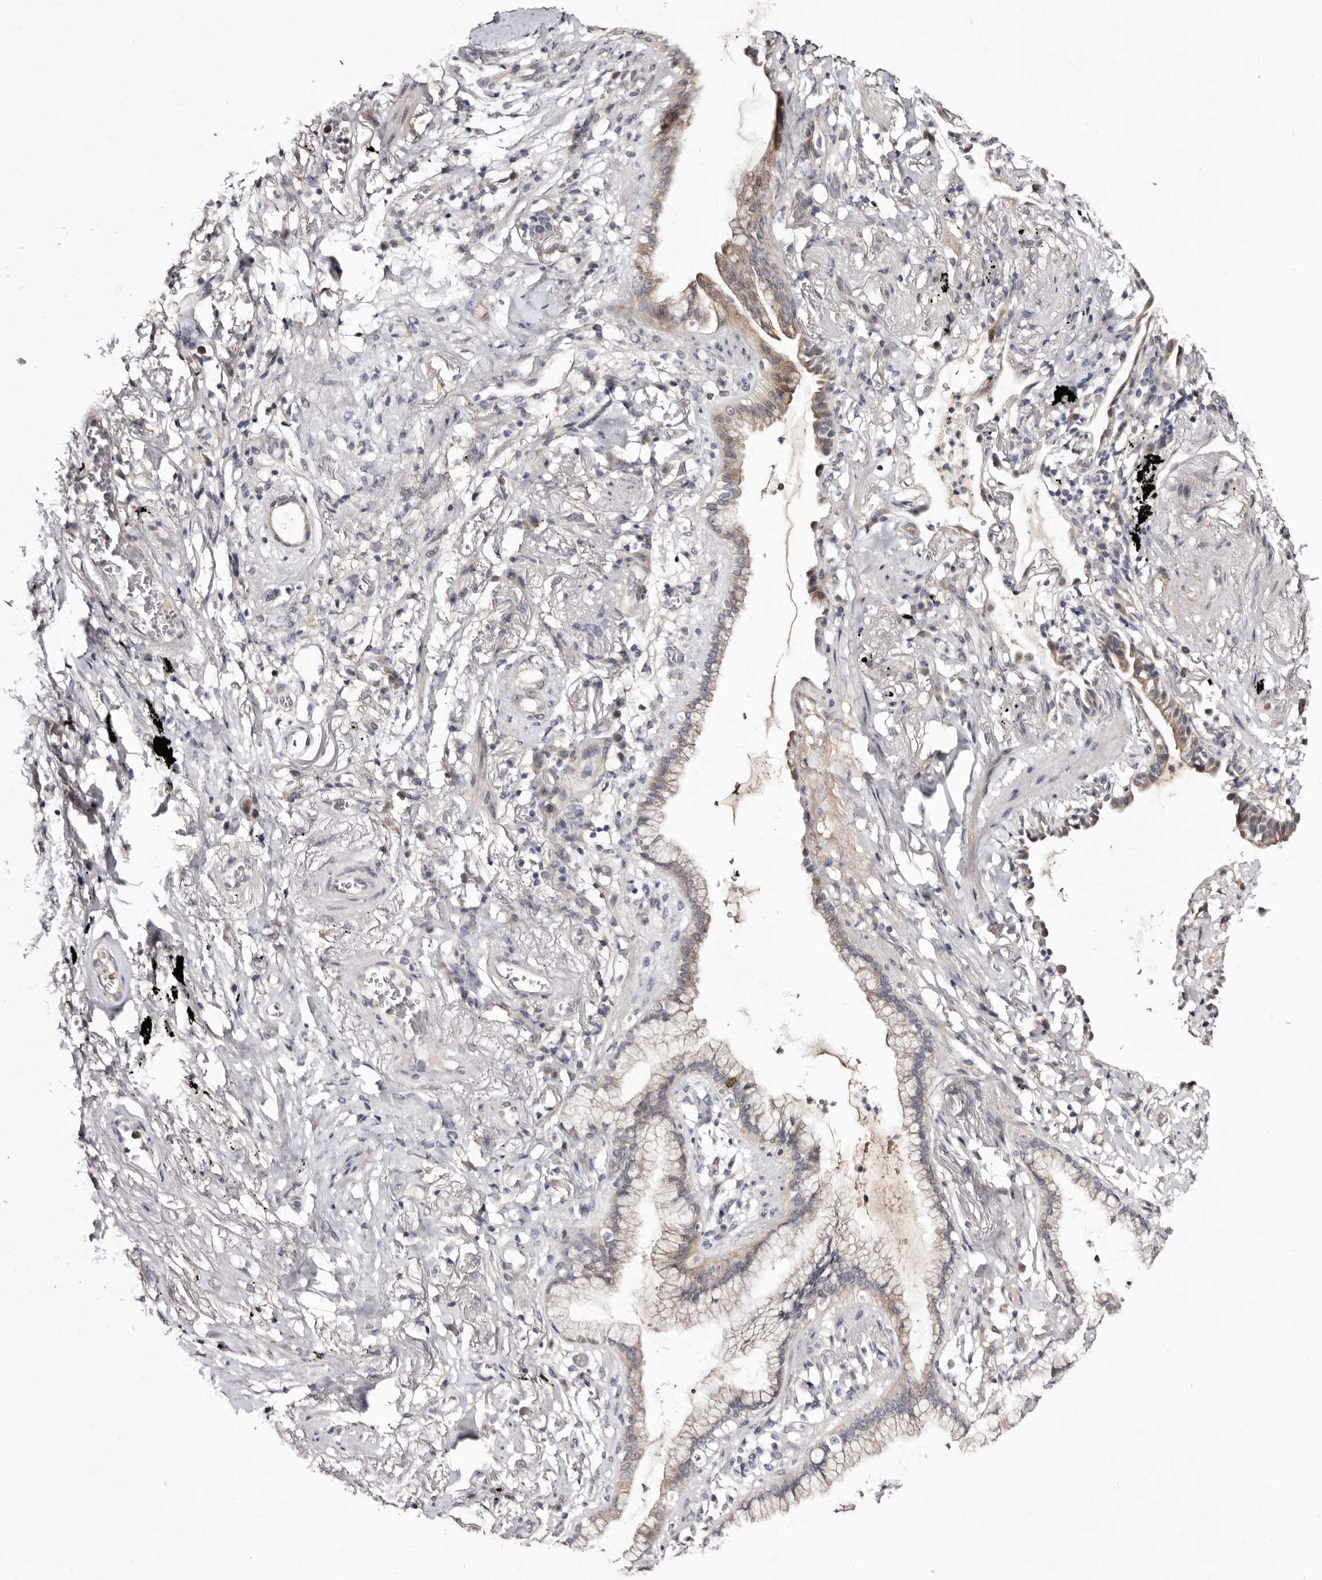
{"staining": {"intensity": "weak", "quantity": "25%-75%", "location": "cytoplasmic/membranous,nuclear"}, "tissue": "lung cancer", "cell_type": "Tumor cells", "image_type": "cancer", "snomed": [{"axis": "morphology", "description": "Adenocarcinoma, NOS"}, {"axis": "topography", "description": "Lung"}], "caption": "Lung adenocarcinoma was stained to show a protein in brown. There is low levels of weak cytoplasmic/membranous and nuclear positivity in approximately 25%-75% of tumor cells.", "gene": "CDCA8", "patient": {"sex": "female", "age": 70}}